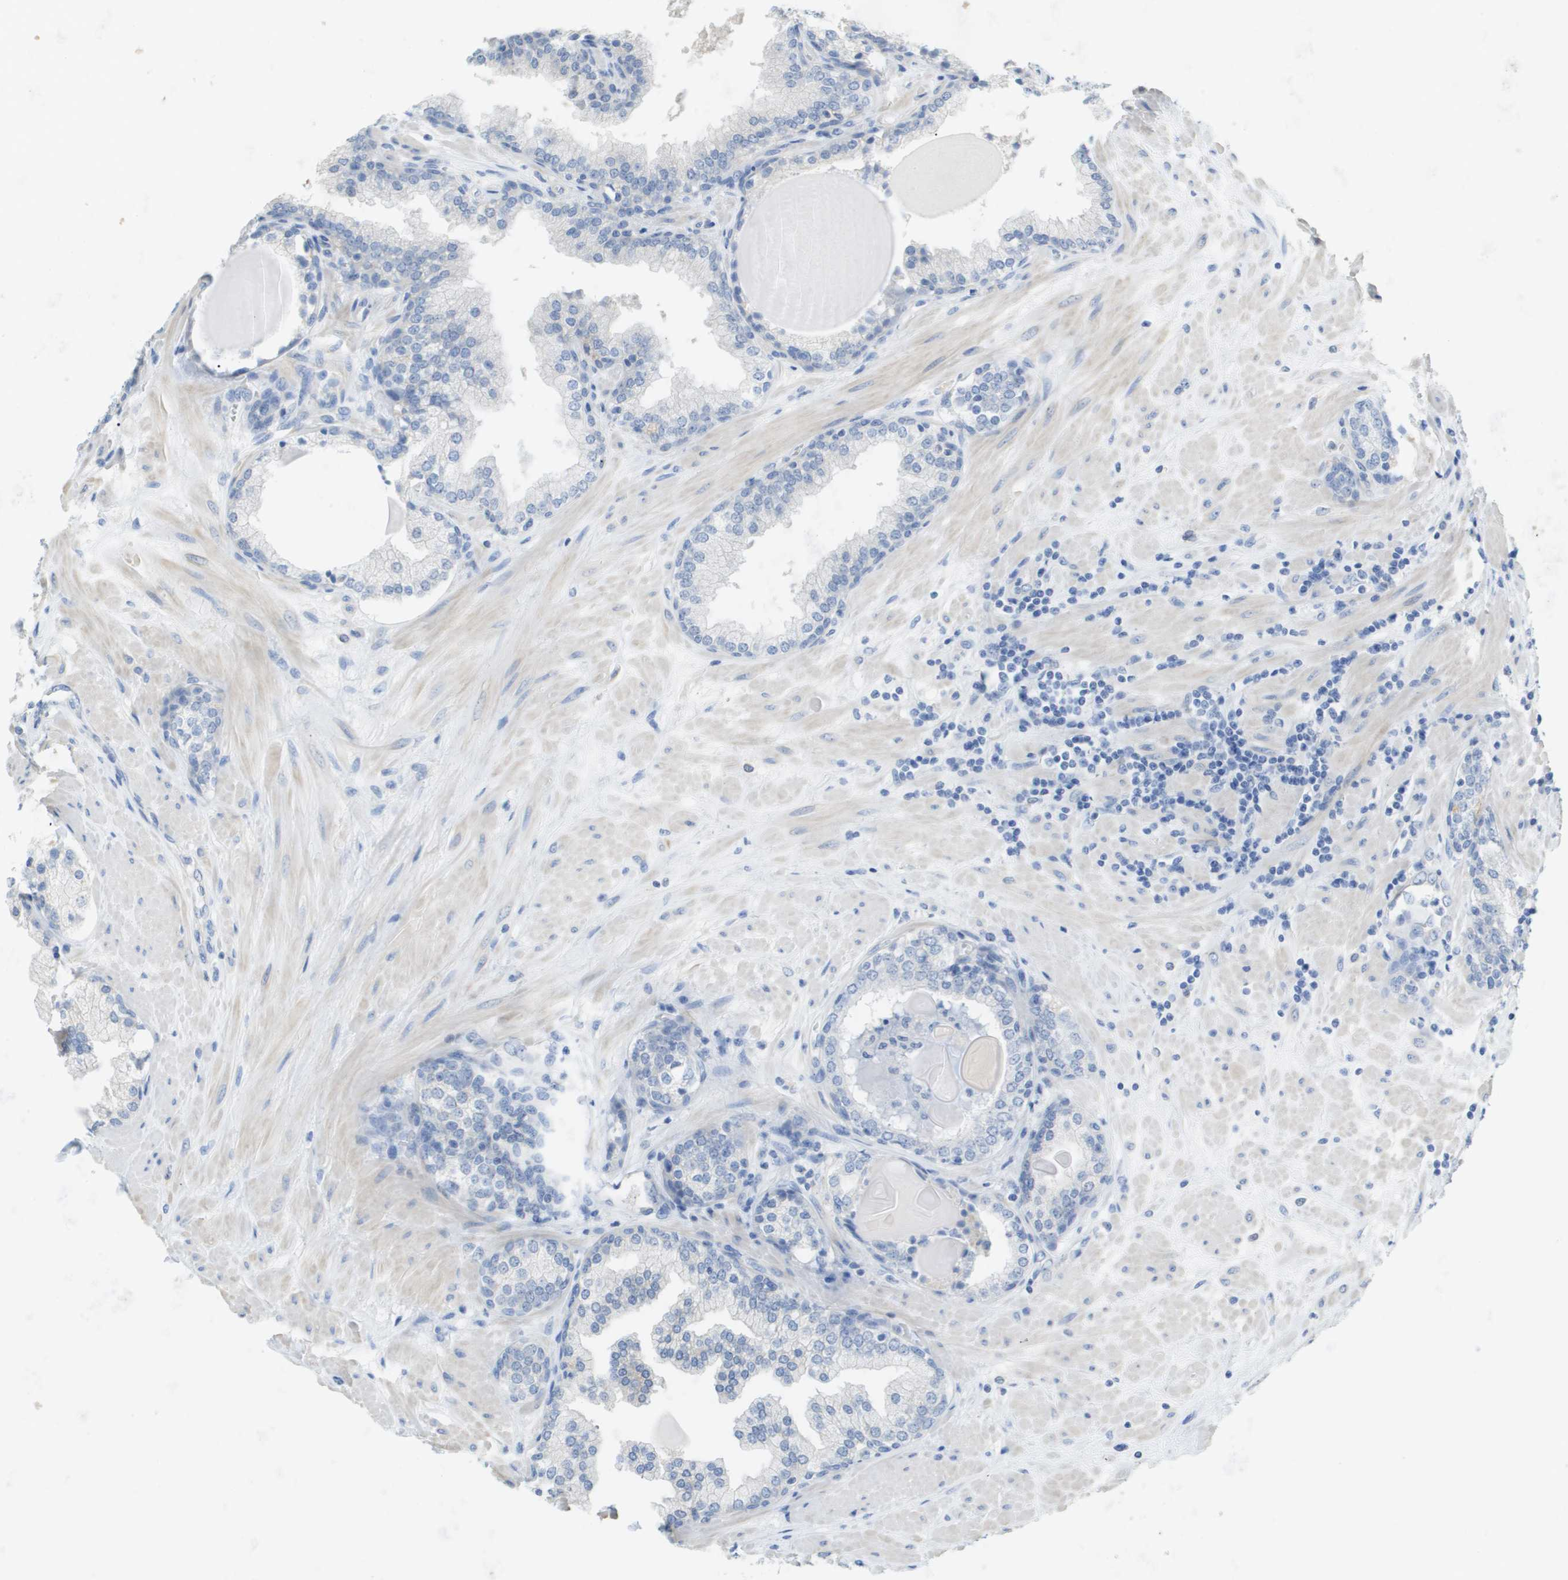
{"staining": {"intensity": "negative", "quantity": "none", "location": "none"}, "tissue": "prostate", "cell_type": "Glandular cells", "image_type": "normal", "snomed": [{"axis": "morphology", "description": "Normal tissue, NOS"}, {"axis": "topography", "description": "Prostate"}], "caption": "Glandular cells are negative for brown protein staining in benign prostate. Nuclei are stained in blue.", "gene": "MYL3", "patient": {"sex": "male", "age": 51}}